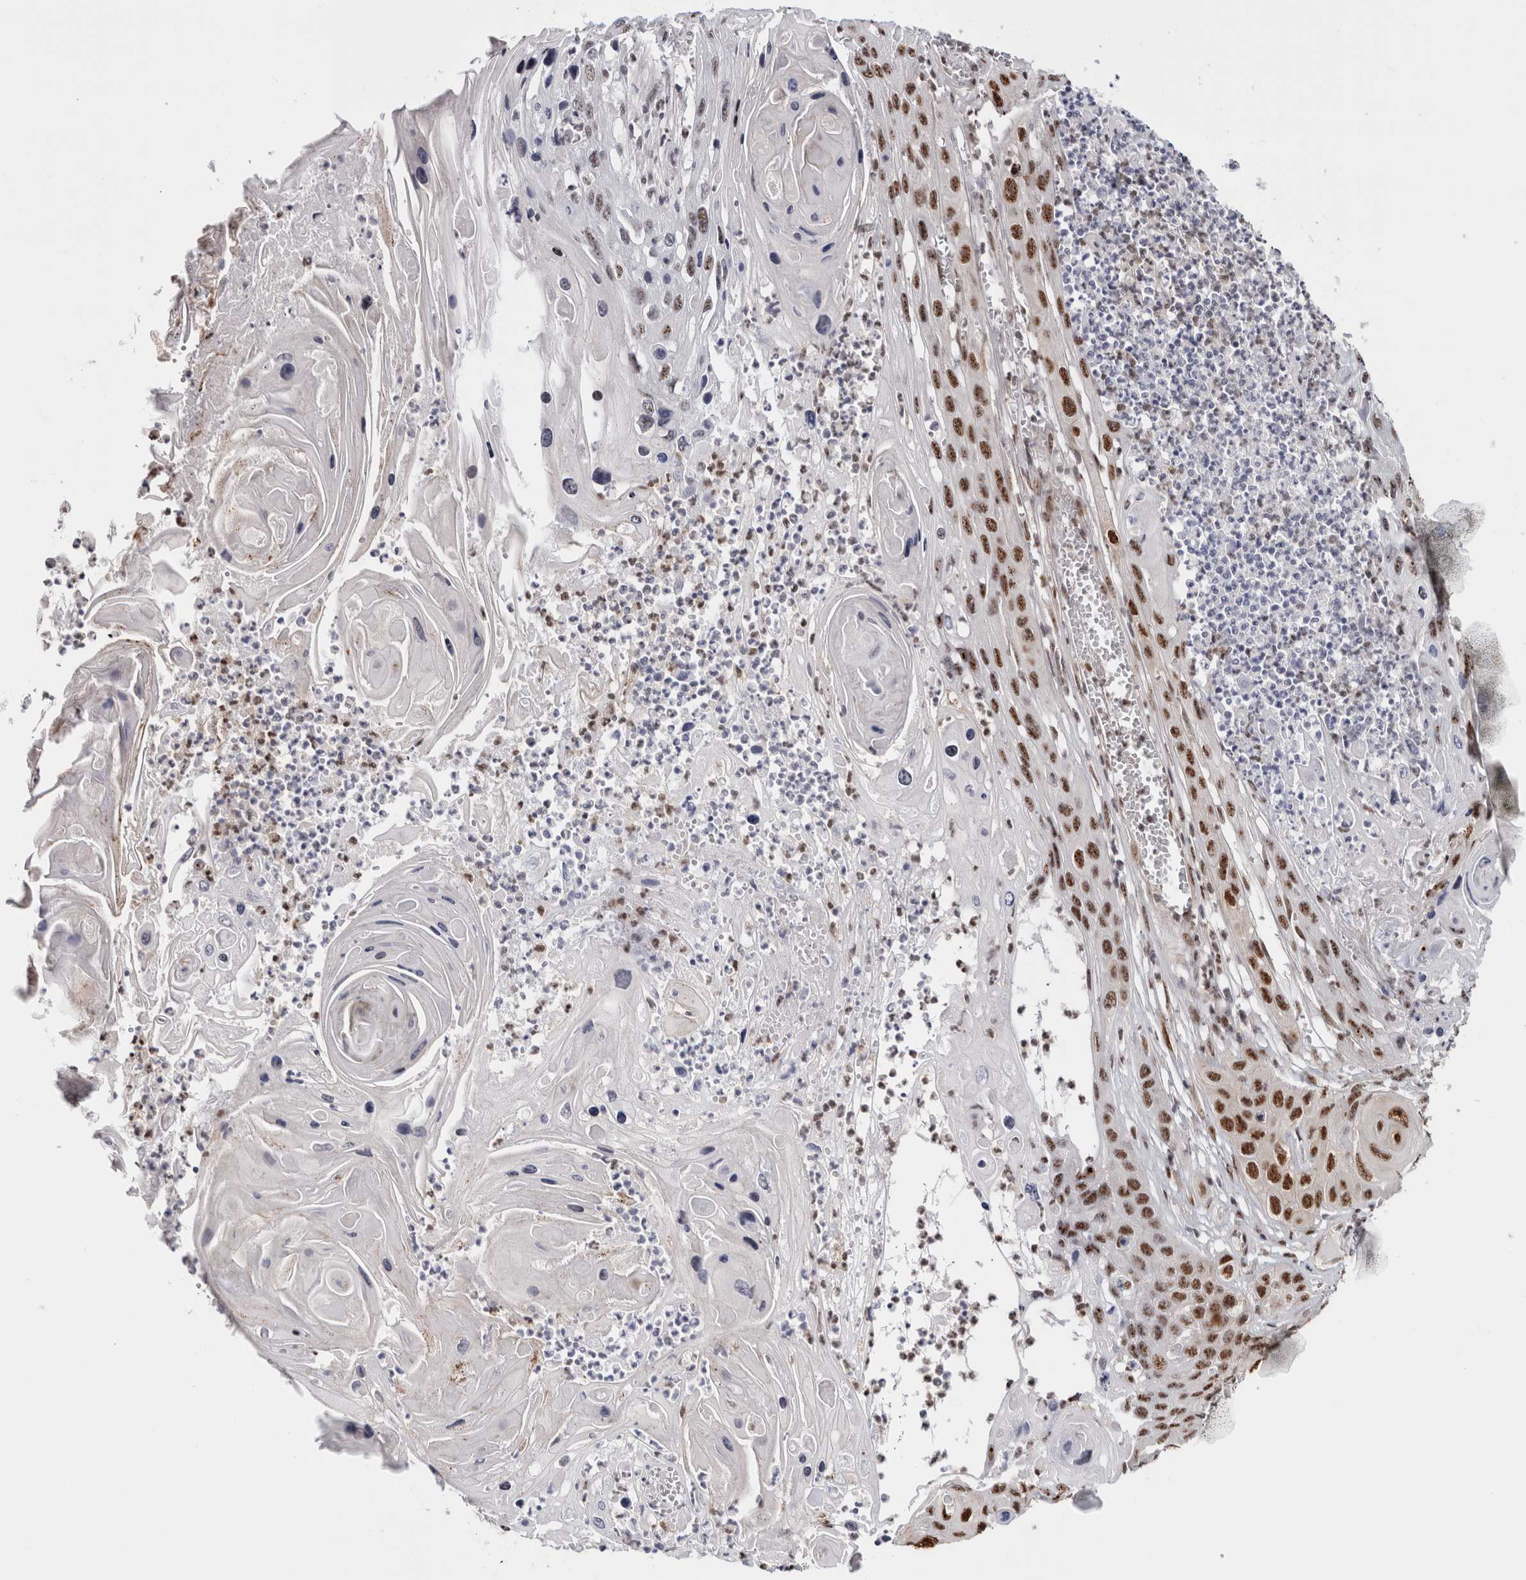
{"staining": {"intensity": "strong", "quantity": ">75%", "location": "nuclear"}, "tissue": "skin cancer", "cell_type": "Tumor cells", "image_type": "cancer", "snomed": [{"axis": "morphology", "description": "Squamous cell carcinoma, NOS"}, {"axis": "topography", "description": "Skin"}], "caption": "About >75% of tumor cells in skin squamous cell carcinoma show strong nuclear protein expression as visualized by brown immunohistochemical staining.", "gene": "MKNK1", "patient": {"sex": "male", "age": 55}}